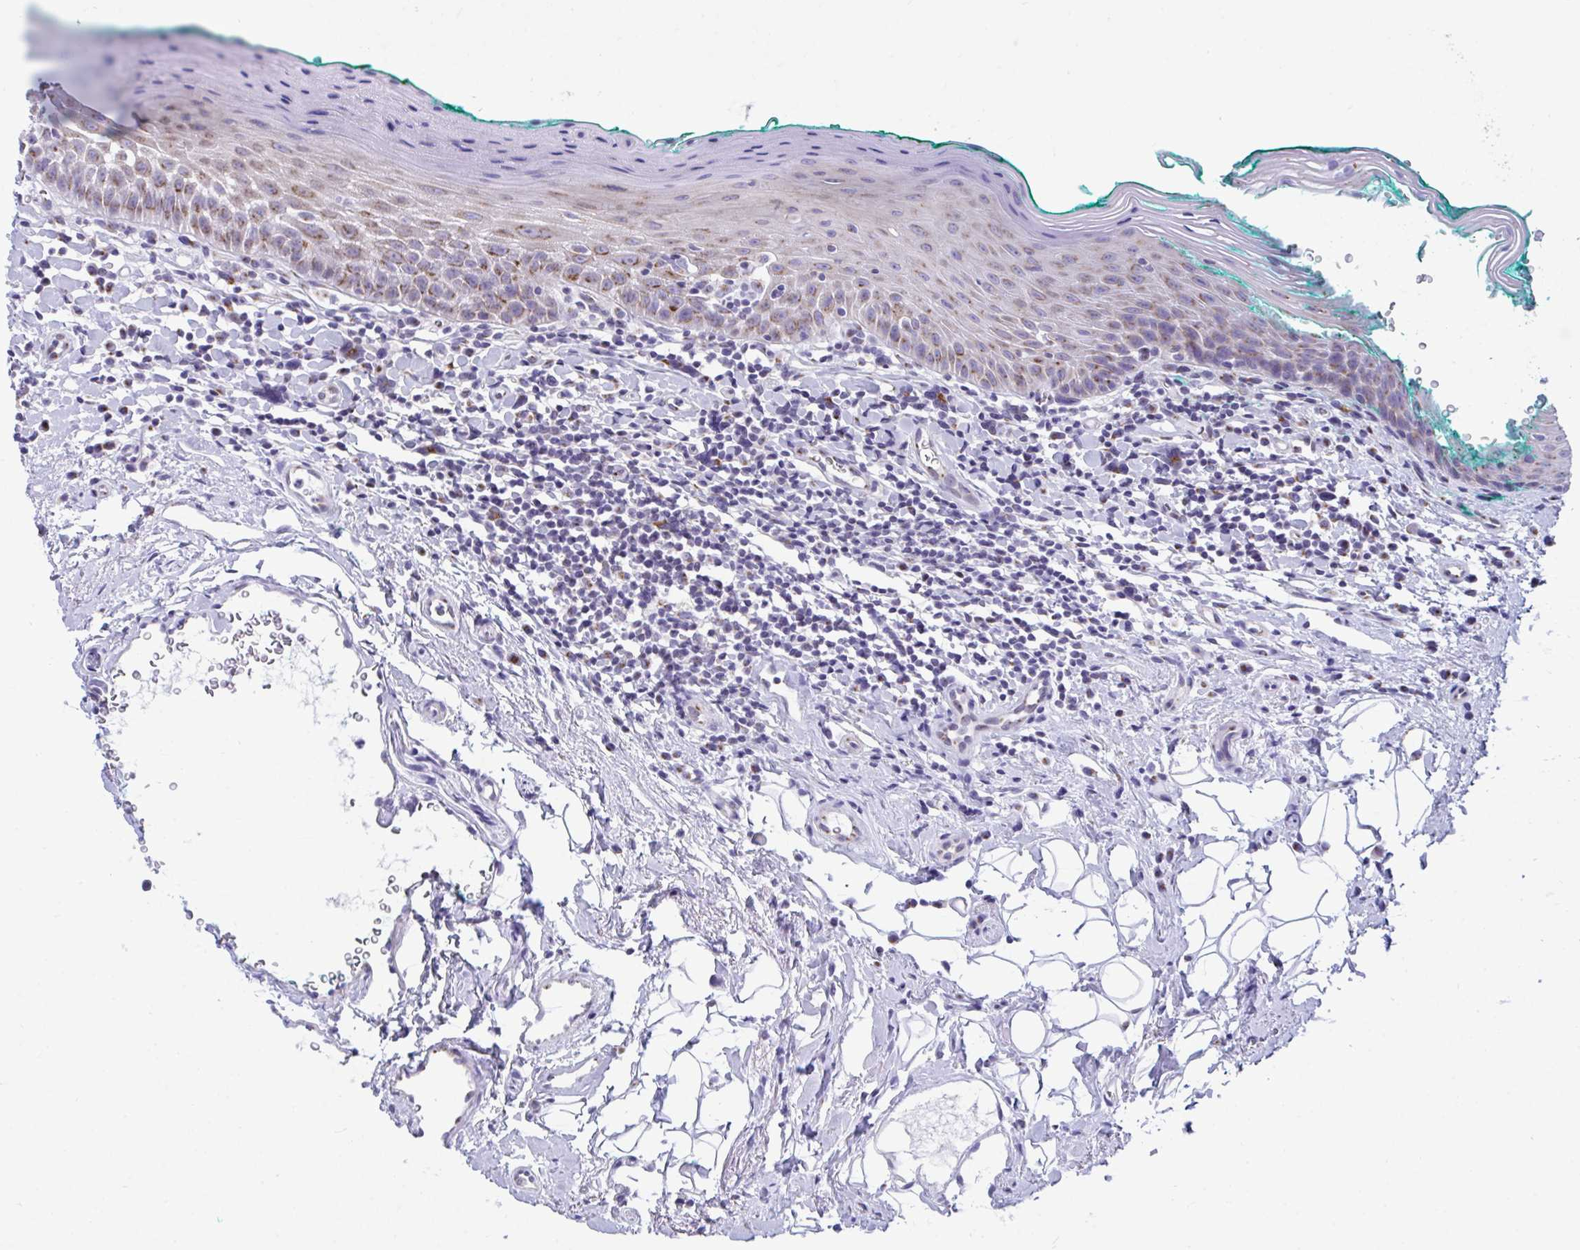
{"staining": {"intensity": "moderate", "quantity": "<25%", "location": "cytoplasmic/membranous"}, "tissue": "oral mucosa", "cell_type": "Squamous epithelial cells", "image_type": "normal", "snomed": [{"axis": "morphology", "description": "Normal tissue, NOS"}, {"axis": "topography", "description": "Oral tissue"}, {"axis": "topography", "description": "Tounge, NOS"}], "caption": "Oral mucosa stained with DAB immunohistochemistry (IHC) exhibits low levels of moderate cytoplasmic/membranous expression in about <25% of squamous epithelial cells.", "gene": "SCLY", "patient": {"sex": "male", "age": 83}}